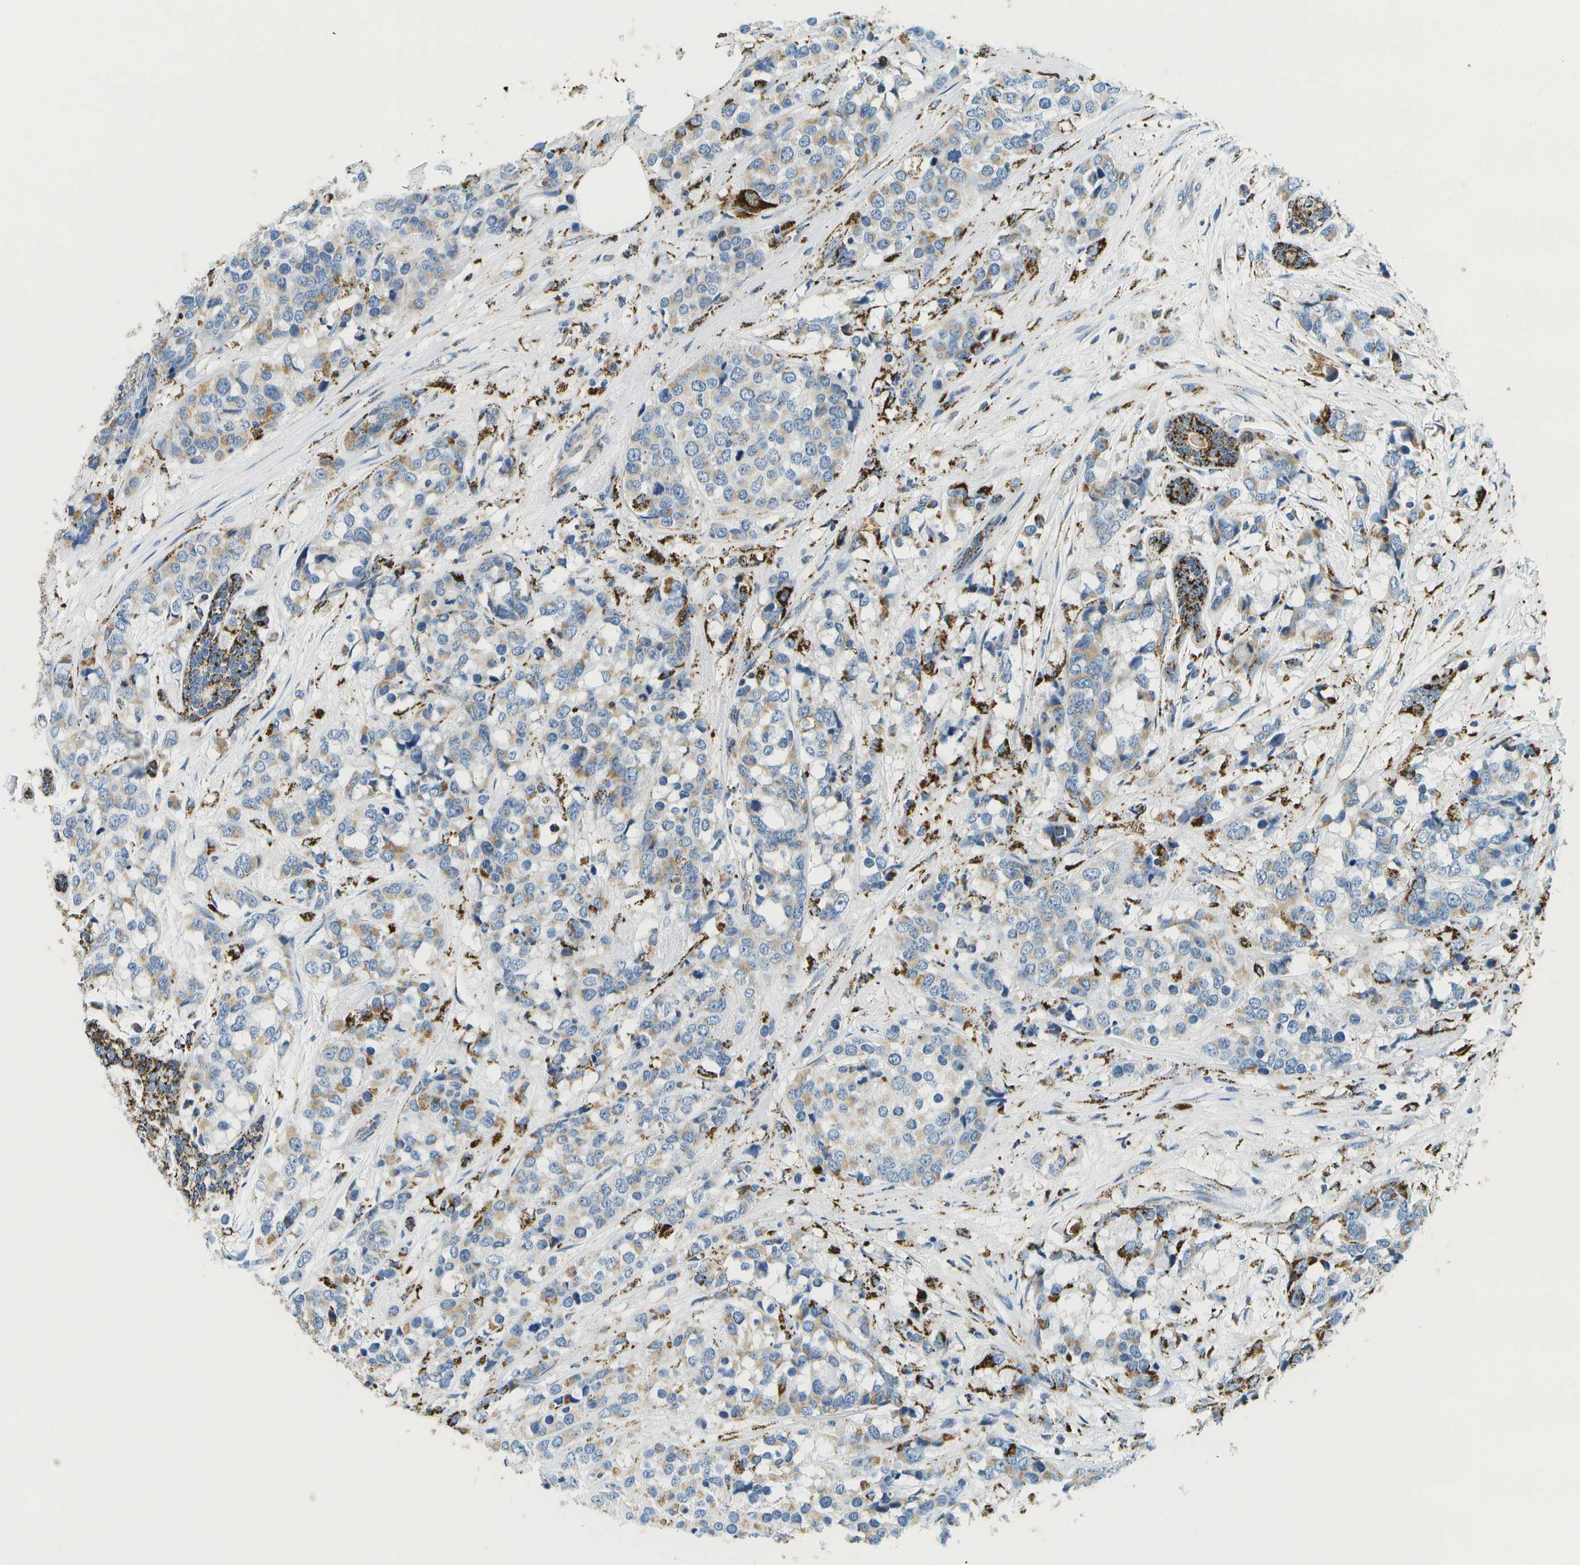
{"staining": {"intensity": "weak", "quantity": "25%-75%", "location": "cytoplasmic/membranous"}, "tissue": "breast cancer", "cell_type": "Tumor cells", "image_type": "cancer", "snomed": [{"axis": "morphology", "description": "Lobular carcinoma"}, {"axis": "topography", "description": "Breast"}], "caption": "Lobular carcinoma (breast) stained with a protein marker shows weak staining in tumor cells.", "gene": "HLCS", "patient": {"sex": "female", "age": 59}}